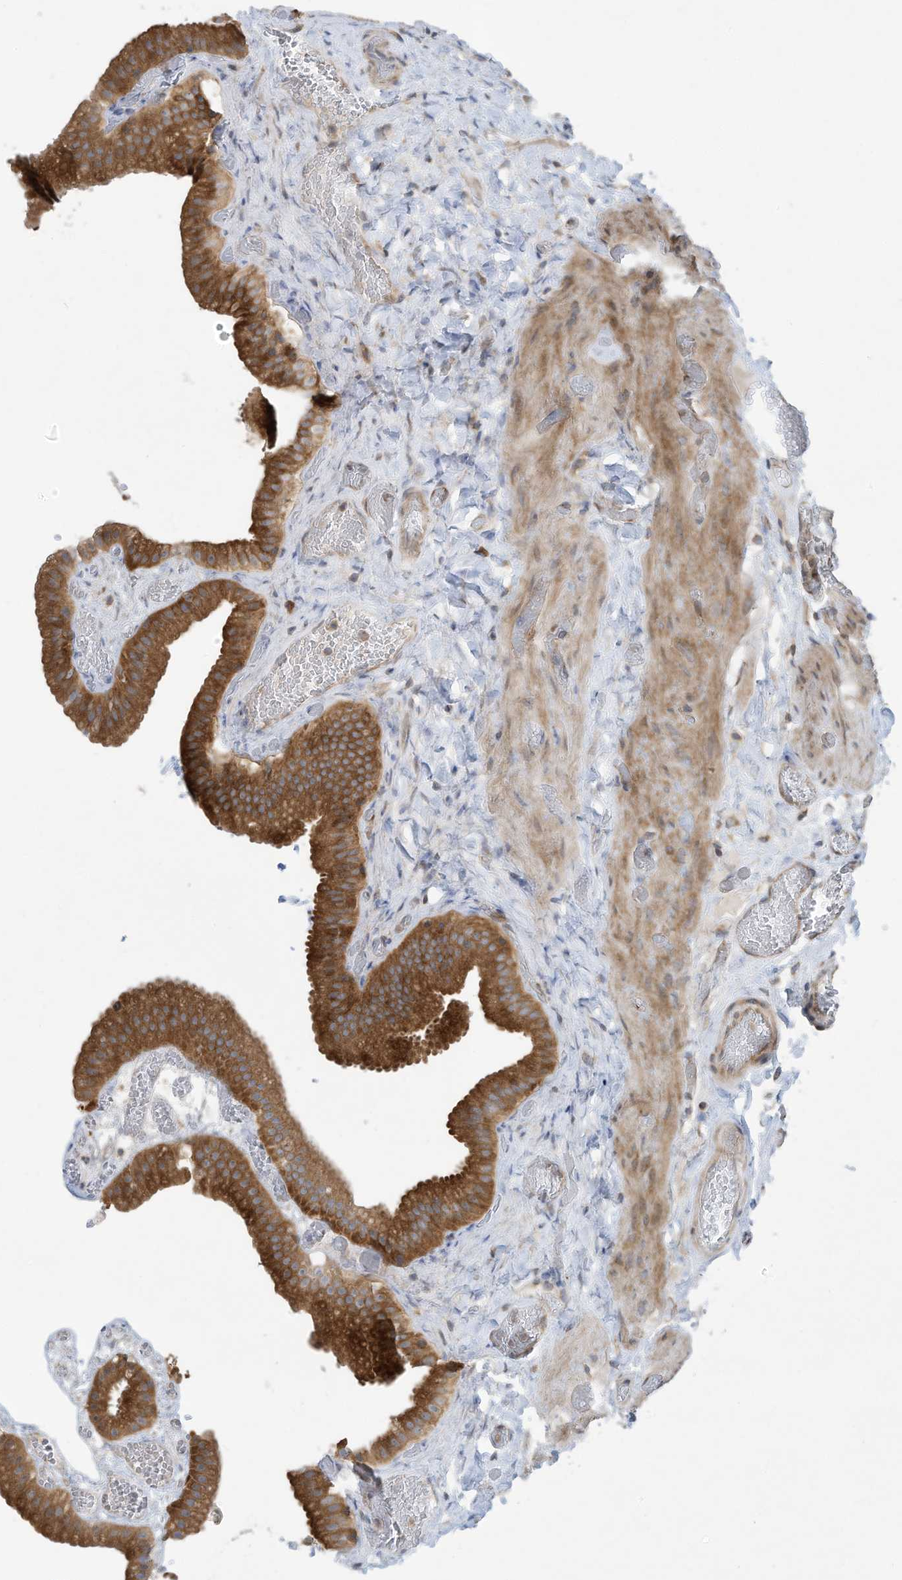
{"staining": {"intensity": "strong", "quantity": ">75%", "location": "cytoplasmic/membranous"}, "tissue": "gallbladder", "cell_type": "Glandular cells", "image_type": "normal", "snomed": [{"axis": "morphology", "description": "Normal tissue, NOS"}, {"axis": "topography", "description": "Gallbladder"}], "caption": "A photomicrograph of gallbladder stained for a protein reveals strong cytoplasmic/membranous brown staining in glandular cells. Nuclei are stained in blue.", "gene": "USE1", "patient": {"sex": "female", "age": 64}}